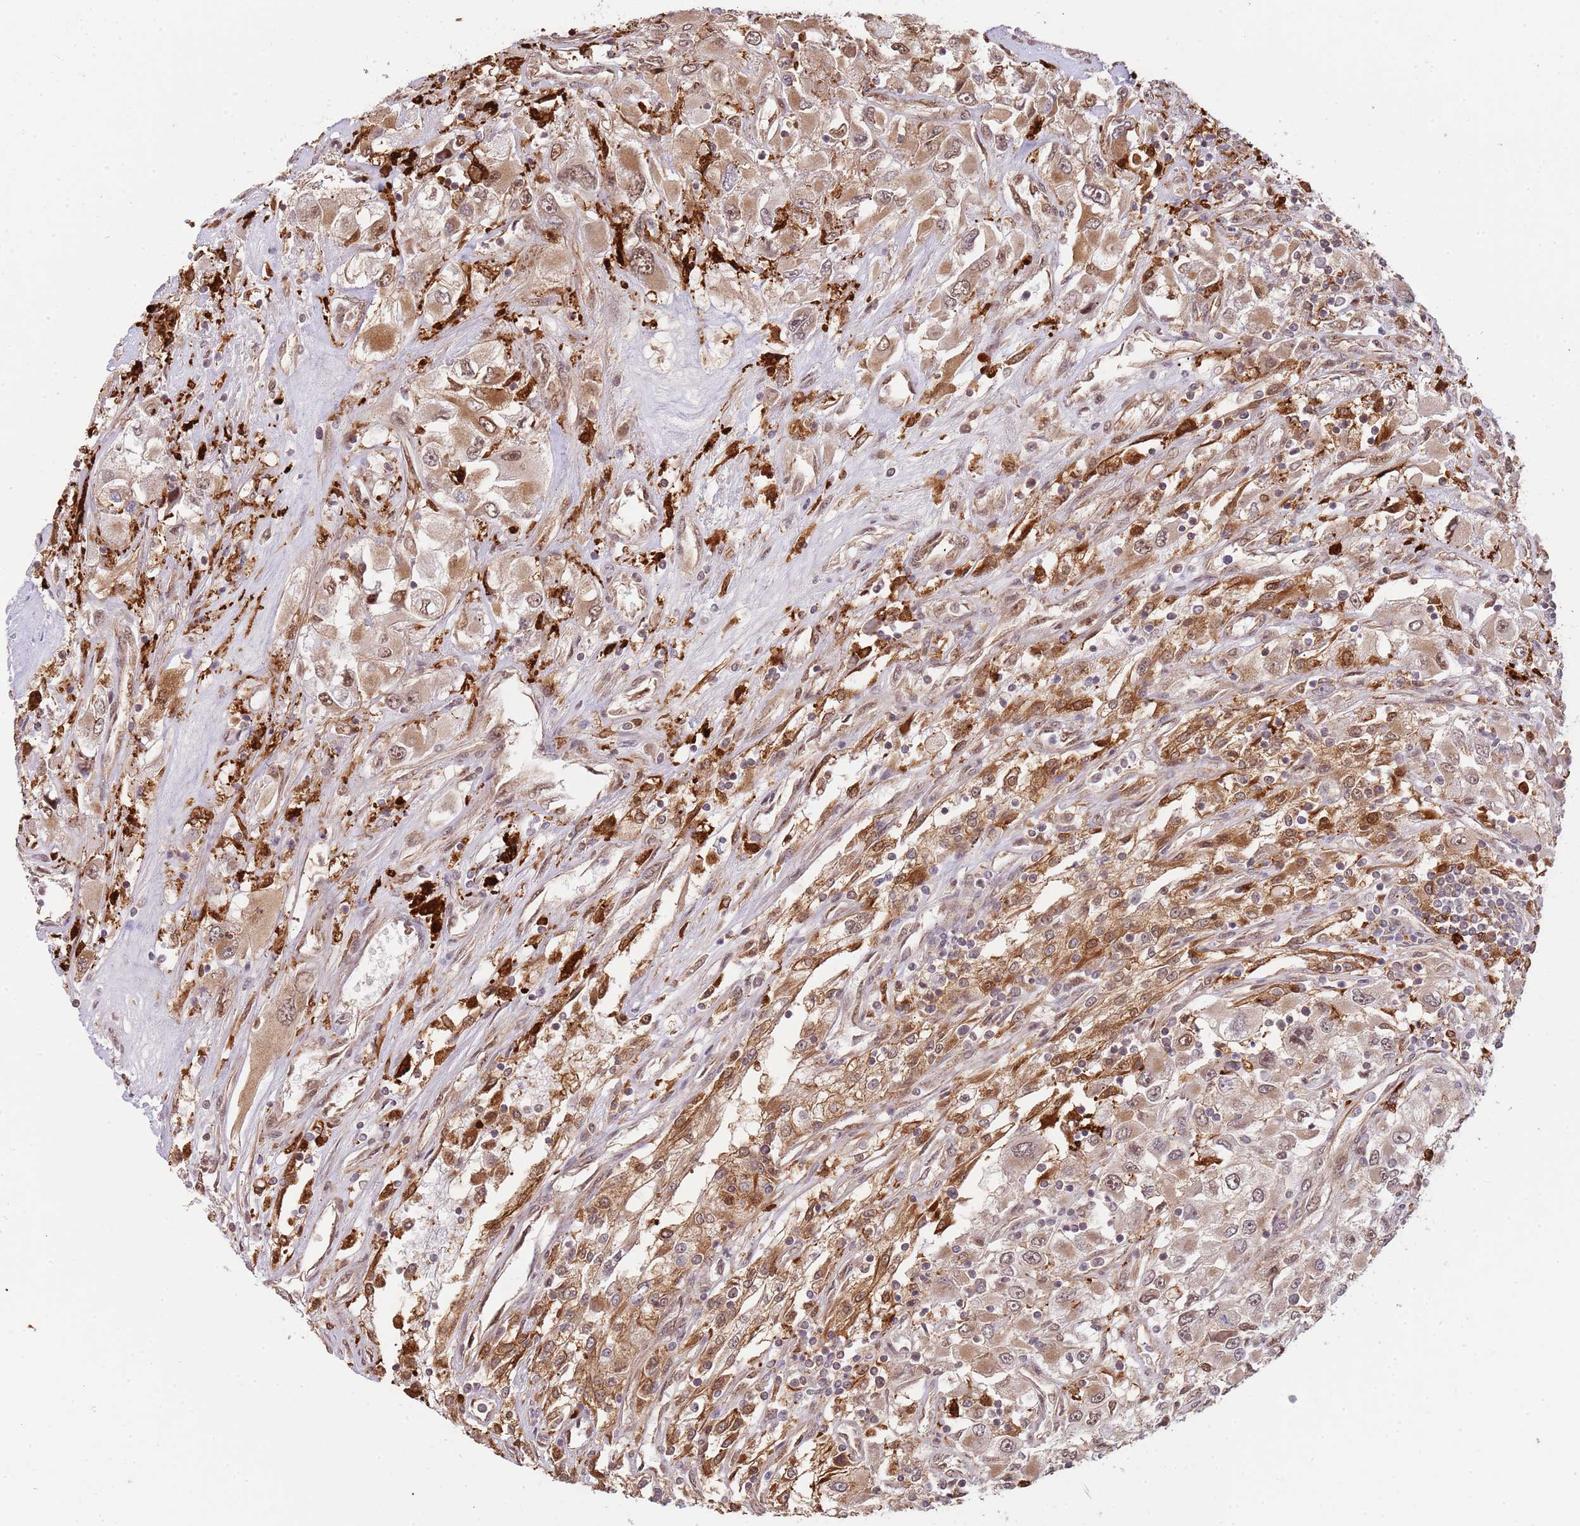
{"staining": {"intensity": "moderate", "quantity": ">75%", "location": "cytoplasmic/membranous,nuclear"}, "tissue": "renal cancer", "cell_type": "Tumor cells", "image_type": "cancer", "snomed": [{"axis": "morphology", "description": "Adenocarcinoma, NOS"}, {"axis": "topography", "description": "Kidney"}], "caption": "Moderate cytoplasmic/membranous and nuclear expression for a protein is seen in approximately >75% of tumor cells of renal cancer (adenocarcinoma) using IHC.", "gene": "PLSCR5", "patient": {"sex": "female", "age": 52}}